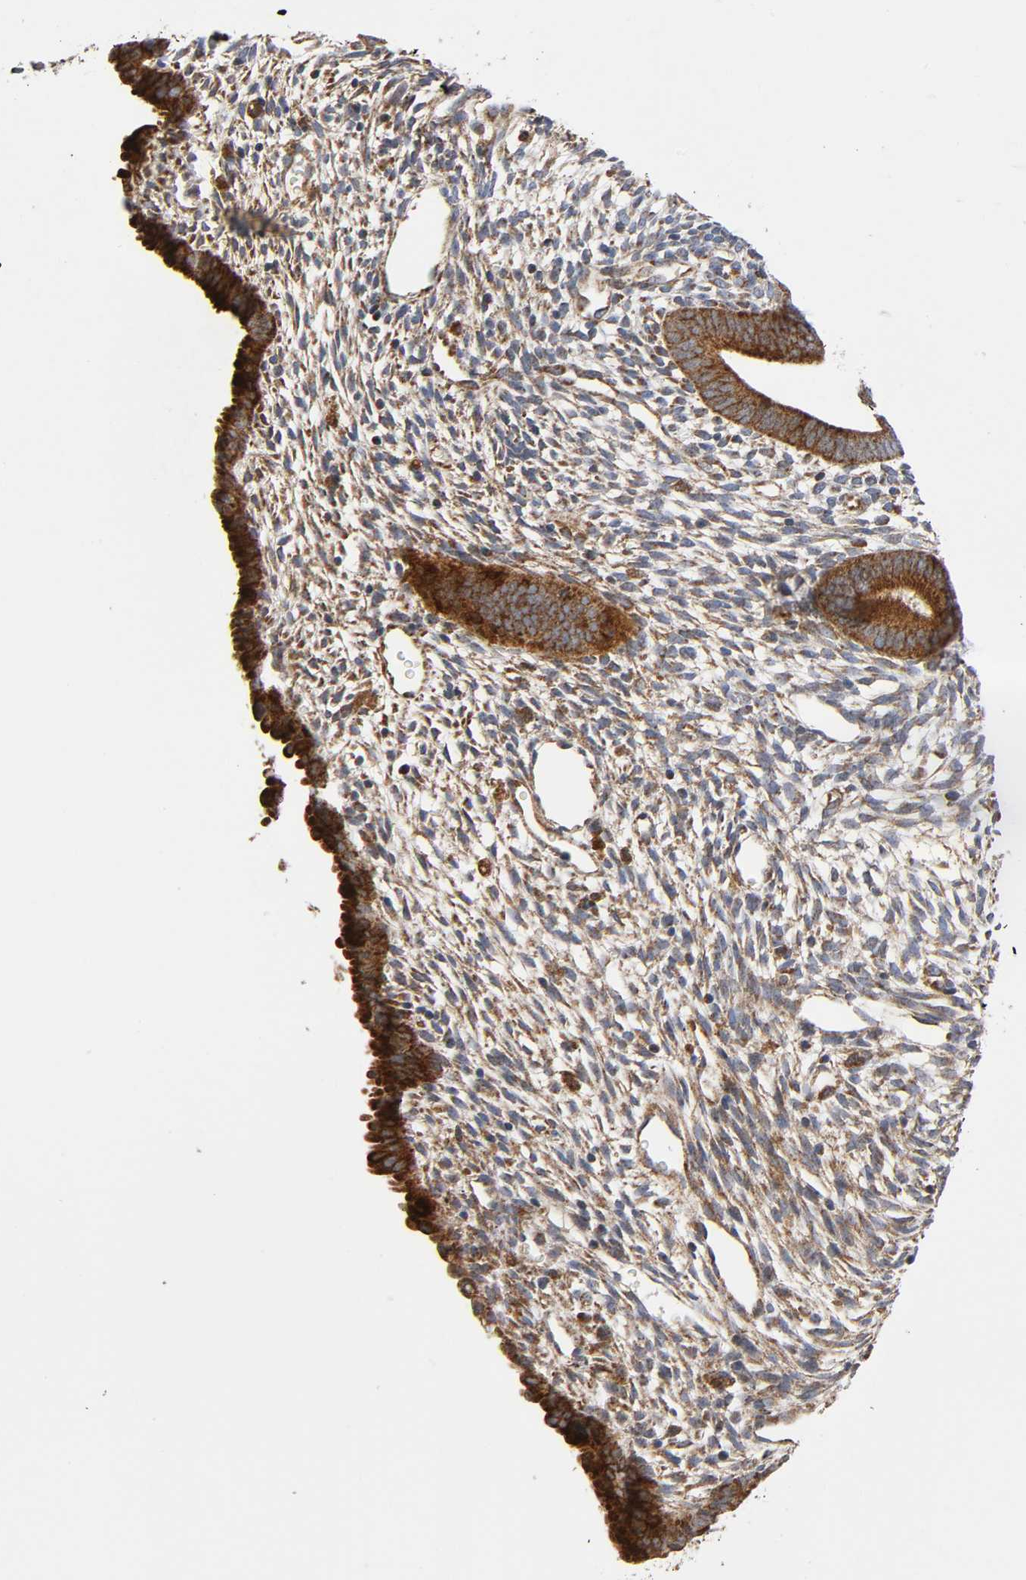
{"staining": {"intensity": "moderate", "quantity": "25%-75%", "location": "cytoplasmic/membranous"}, "tissue": "endometrium", "cell_type": "Cells in endometrial stroma", "image_type": "normal", "snomed": [{"axis": "morphology", "description": "Normal tissue, NOS"}, {"axis": "topography", "description": "Endometrium"}], "caption": "Normal endometrium was stained to show a protein in brown. There is medium levels of moderate cytoplasmic/membranous staining in approximately 25%-75% of cells in endometrial stroma. Nuclei are stained in blue.", "gene": "MAP3K1", "patient": {"sex": "female", "age": 57}}